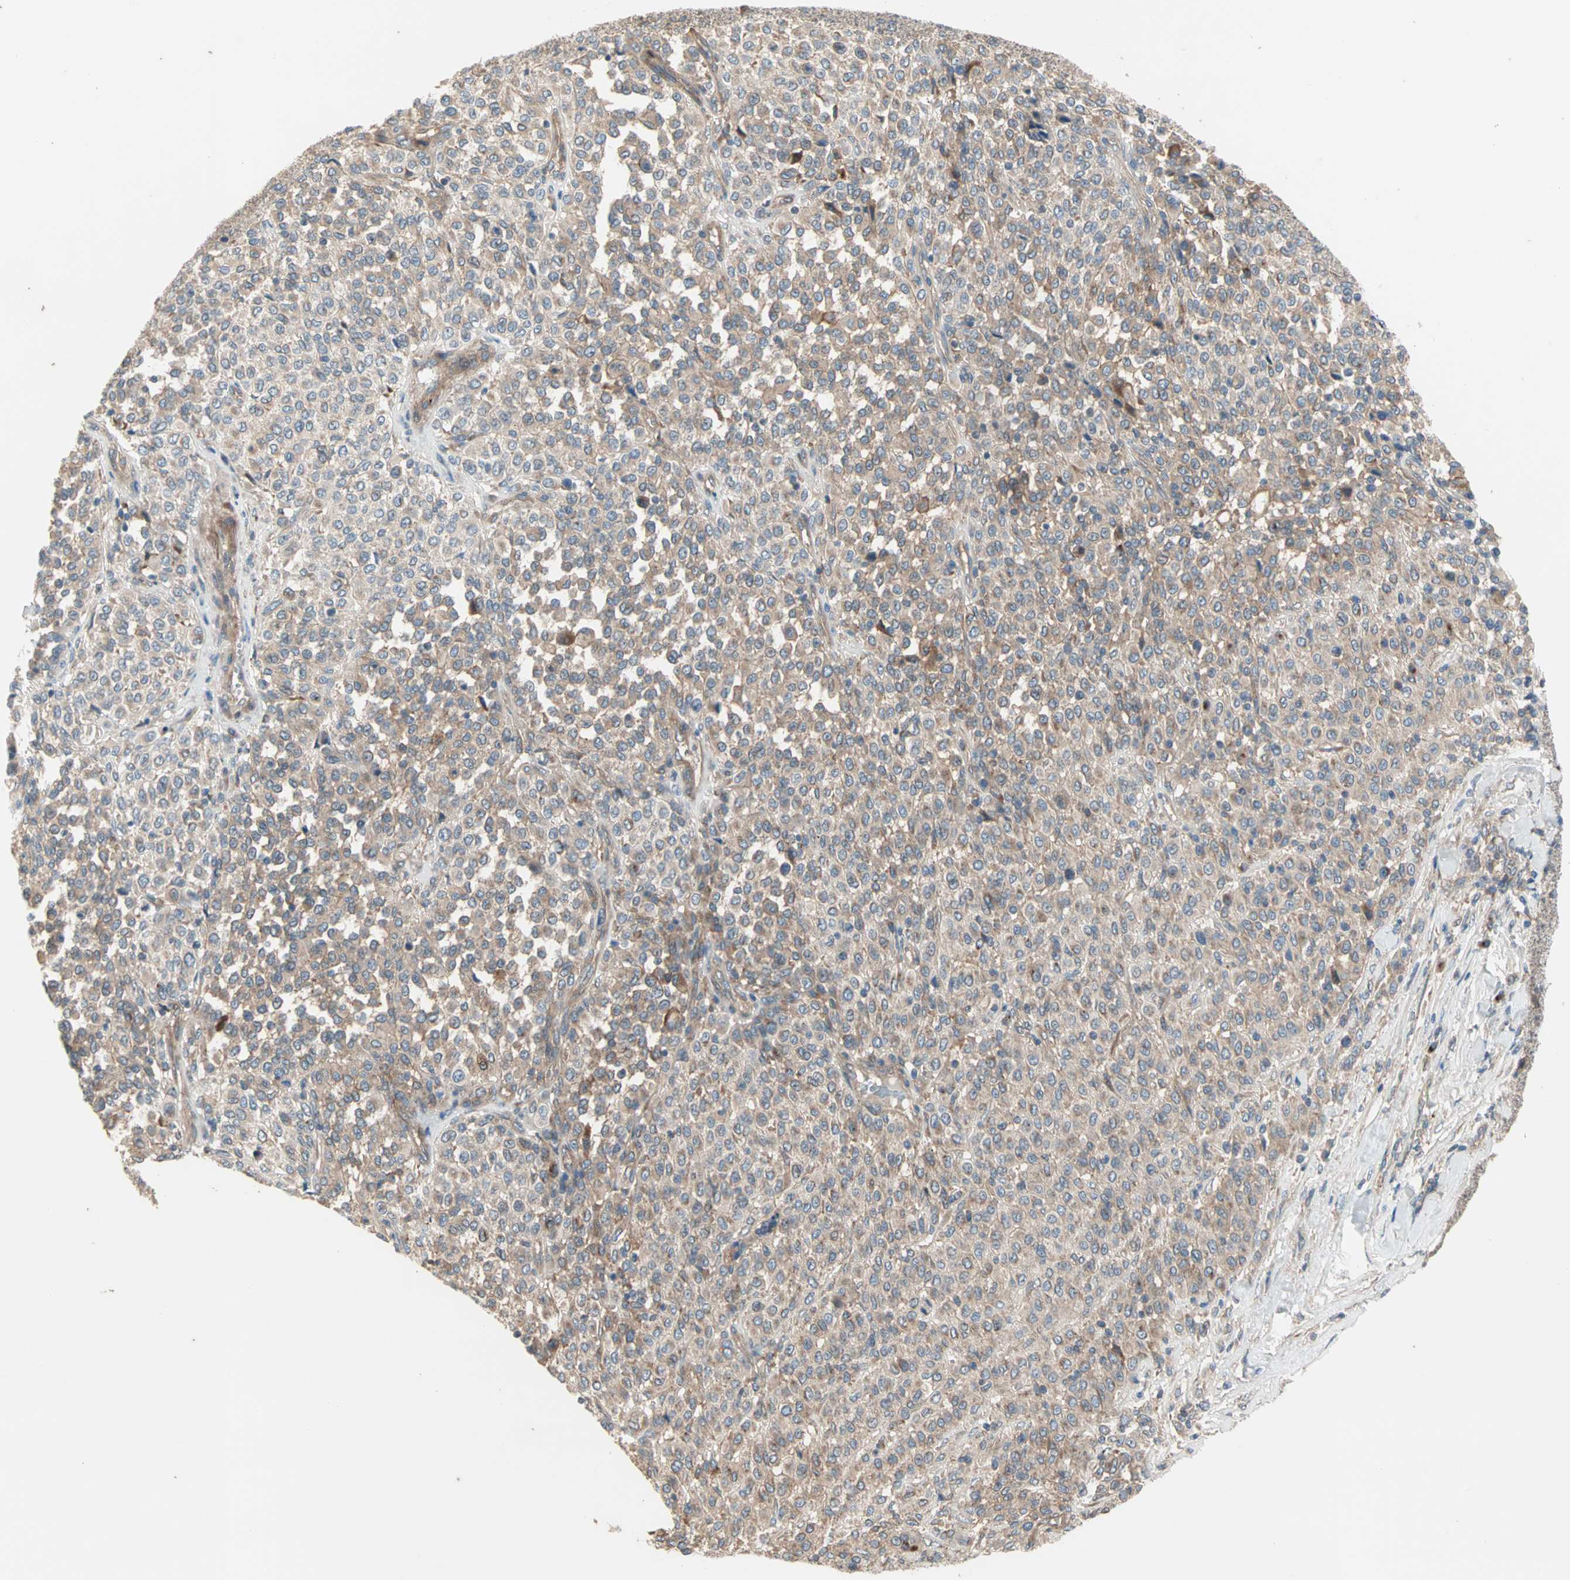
{"staining": {"intensity": "weak", "quantity": ">75%", "location": "cytoplasmic/membranous"}, "tissue": "melanoma", "cell_type": "Tumor cells", "image_type": "cancer", "snomed": [{"axis": "morphology", "description": "Malignant melanoma, Metastatic site"}, {"axis": "topography", "description": "Pancreas"}], "caption": "High-power microscopy captured an immunohistochemistry micrograph of melanoma, revealing weak cytoplasmic/membranous positivity in about >75% of tumor cells. (brown staining indicates protein expression, while blue staining denotes nuclei).", "gene": "PDE8A", "patient": {"sex": "female", "age": 30}}